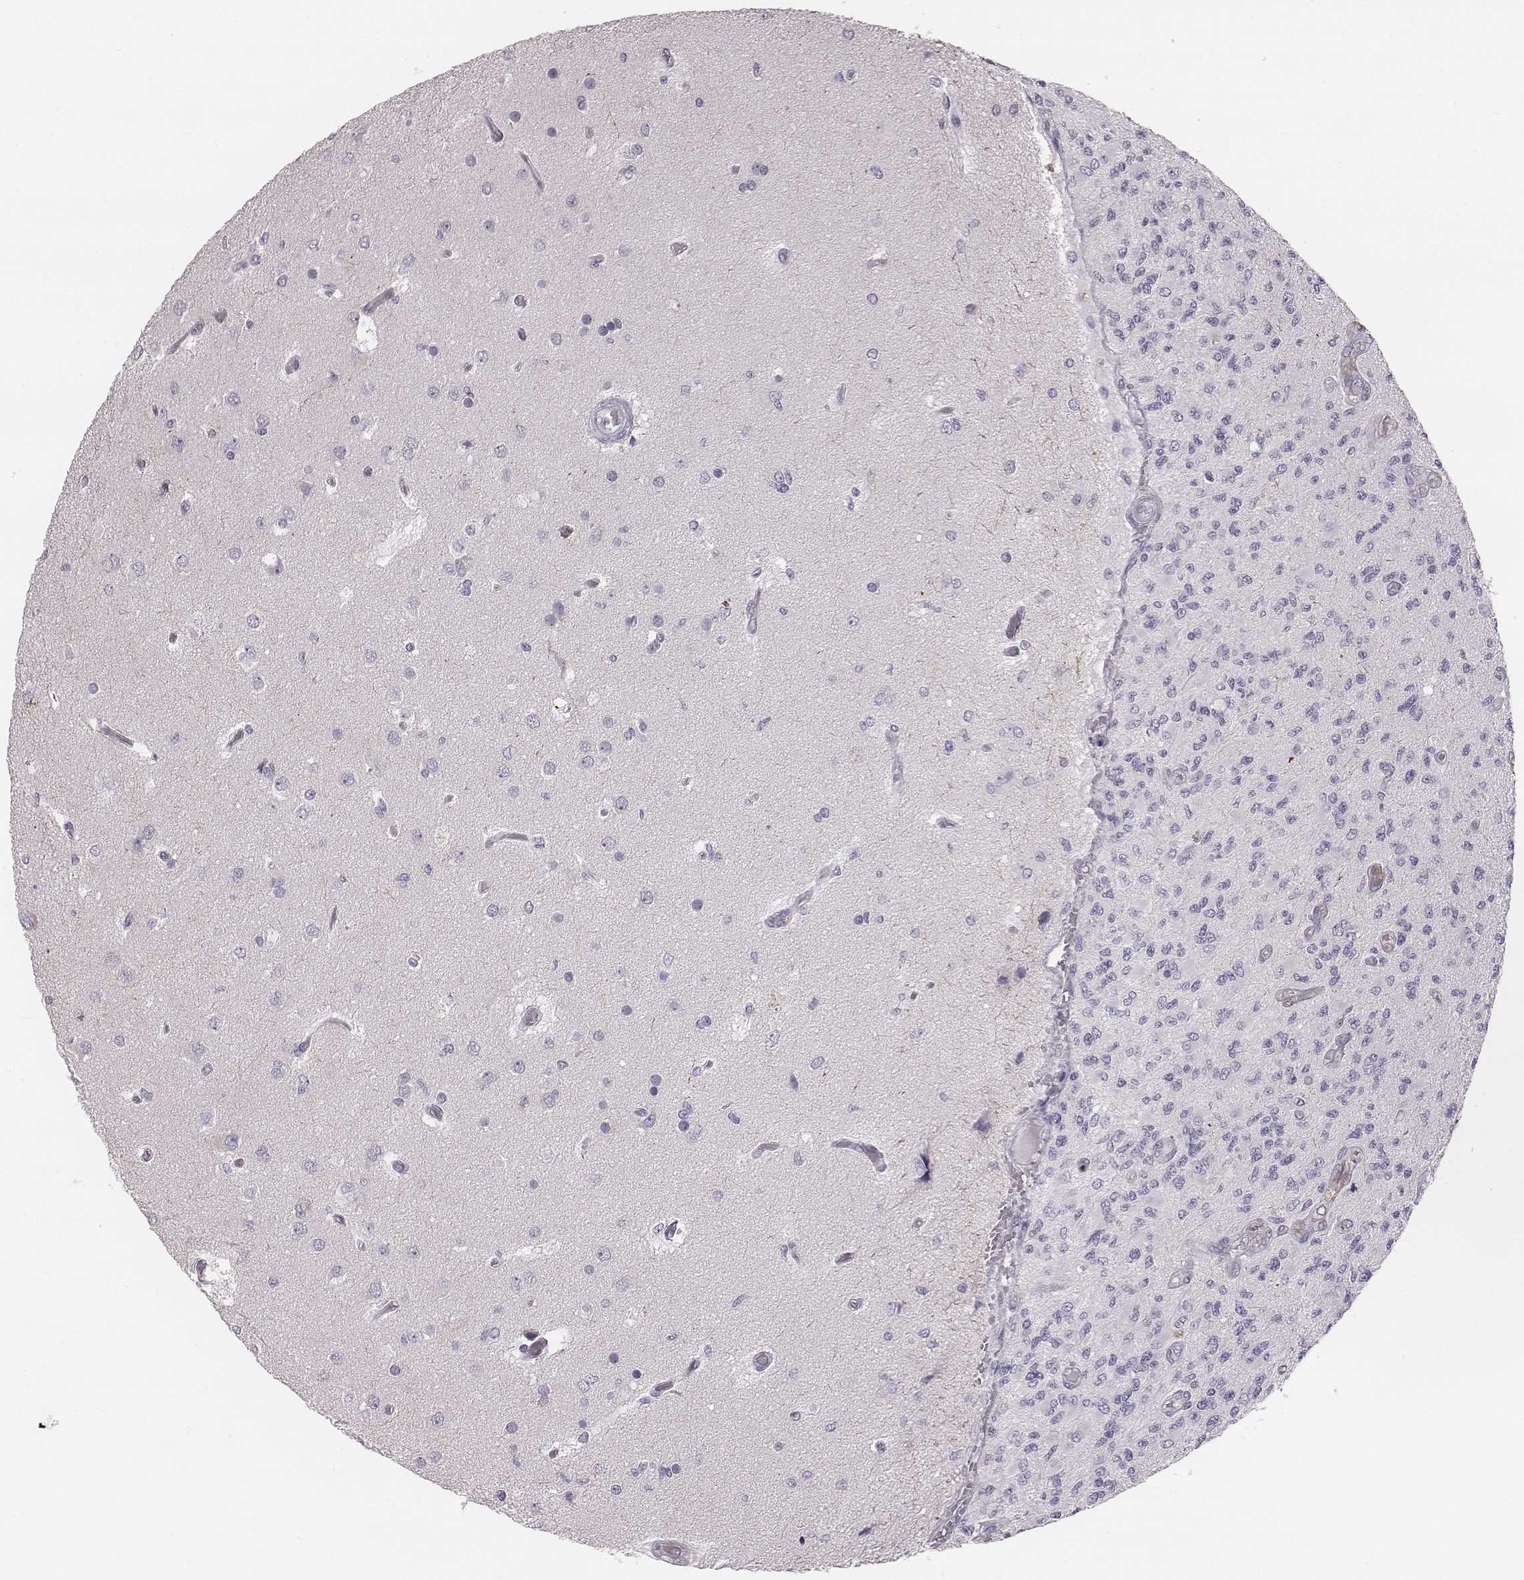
{"staining": {"intensity": "negative", "quantity": "none", "location": "none"}, "tissue": "glioma", "cell_type": "Tumor cells", "image_type": "cancer", "snomed": [{"axis": "morphology", "description": "Glioma, malignant, High grade"}, {"axis": "topography", "description": "Brain"}], "caption": "Immunohistochemical staining of glioma displays no significant expression in tumor cells. (DAB immunohistochemistry, high magnification).", "gene": "KCNJ12", "patient": {"sex": "female", "age": 63}}